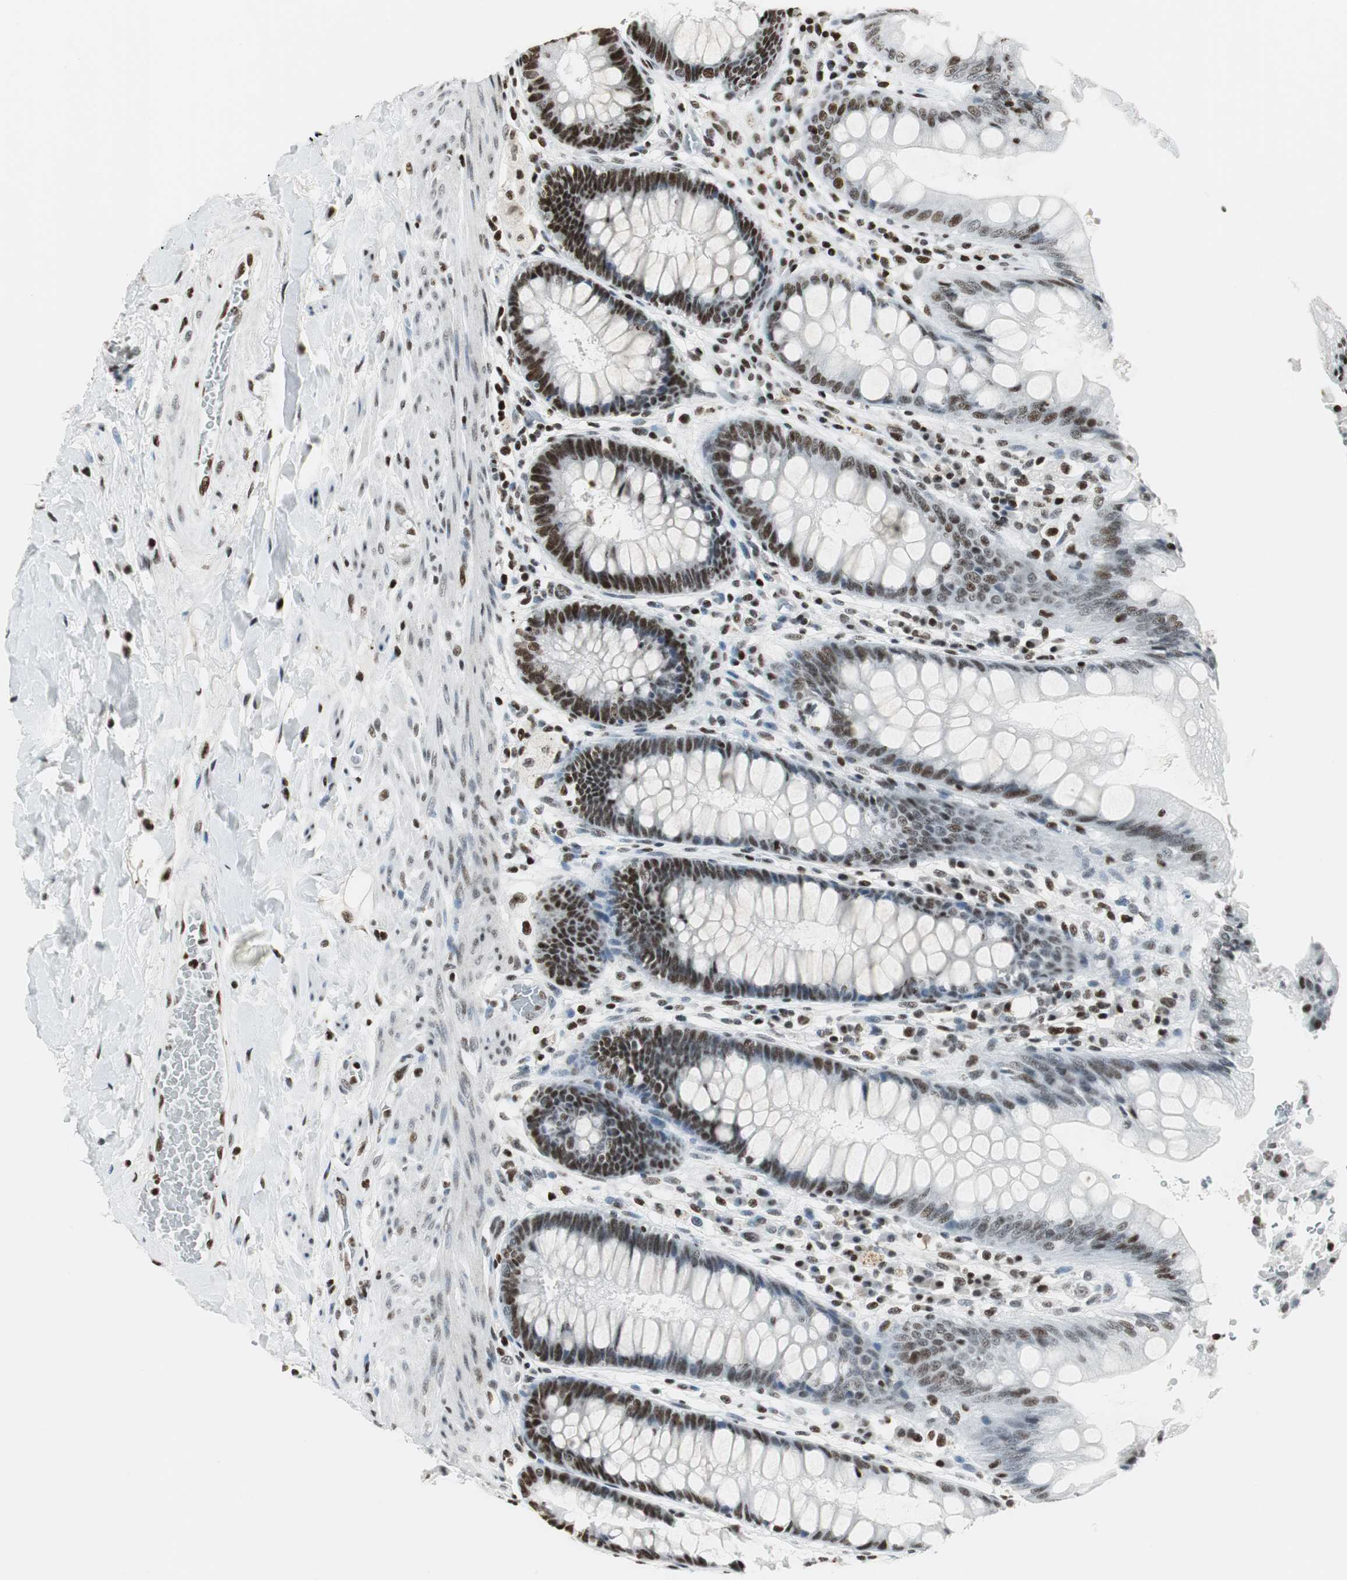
{"staining": {"intensity": "moderate", "quantity": ">75%", "location": "nuclear"}, "tissue": "rectum", "cell_type": "Glandular cells", "image_type": "normal", "snomed": [{"axis": "morphology", "description": "Normal tissue, NOS"}, {"axis": "topography", "description": "Rectum"}], "caption": "Immunohistochemical staining of unremarkable human rectum shows >75% levels of moderate nuclear protein positivity in approximately >75% of glandular cells.", "gene": "RBBP4", "patient": {"sex": "female", "age": 46}}